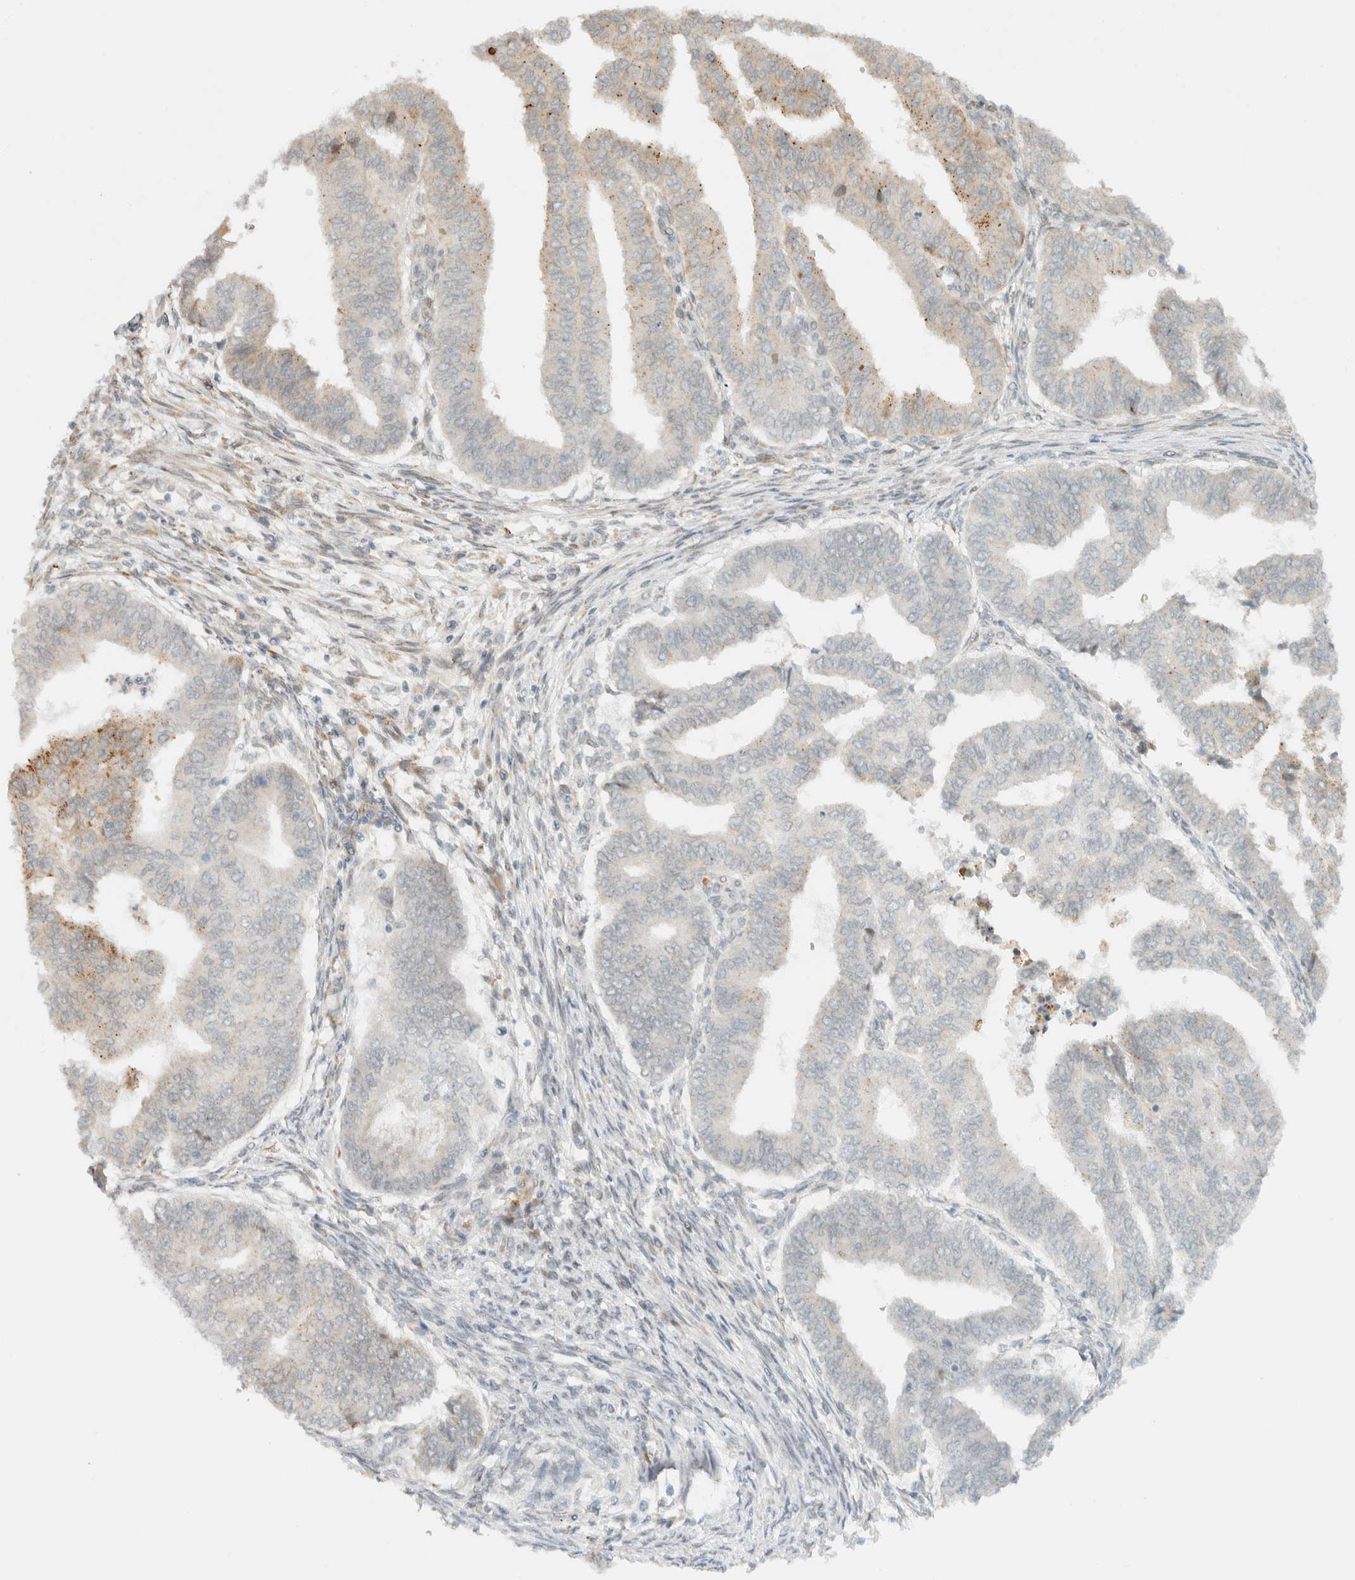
{"staining": {"intensity": "weak", "quantity": "<25%", "location": "cytoplasmic/membranous"}, "tissue": "endometrial cancer", "cell_type": "Tumor cells", "image_type": "cancer", "snomed": [{"axis": "morphology", "description": "Polyp, NOS"}, {"axis": "morphology", "description": "Adenocarcinoma, NOS"}, {"axis": "morphology", "description": "Adenoma, NOS"}, {"axis": "topography", "description": "Endometrium"}], "caption": "Tumor cells are negative for protein expression in human adenoma (endometrial).", "gene": "ITPRID1", "patient": {"sex": "female", "age": 79}}